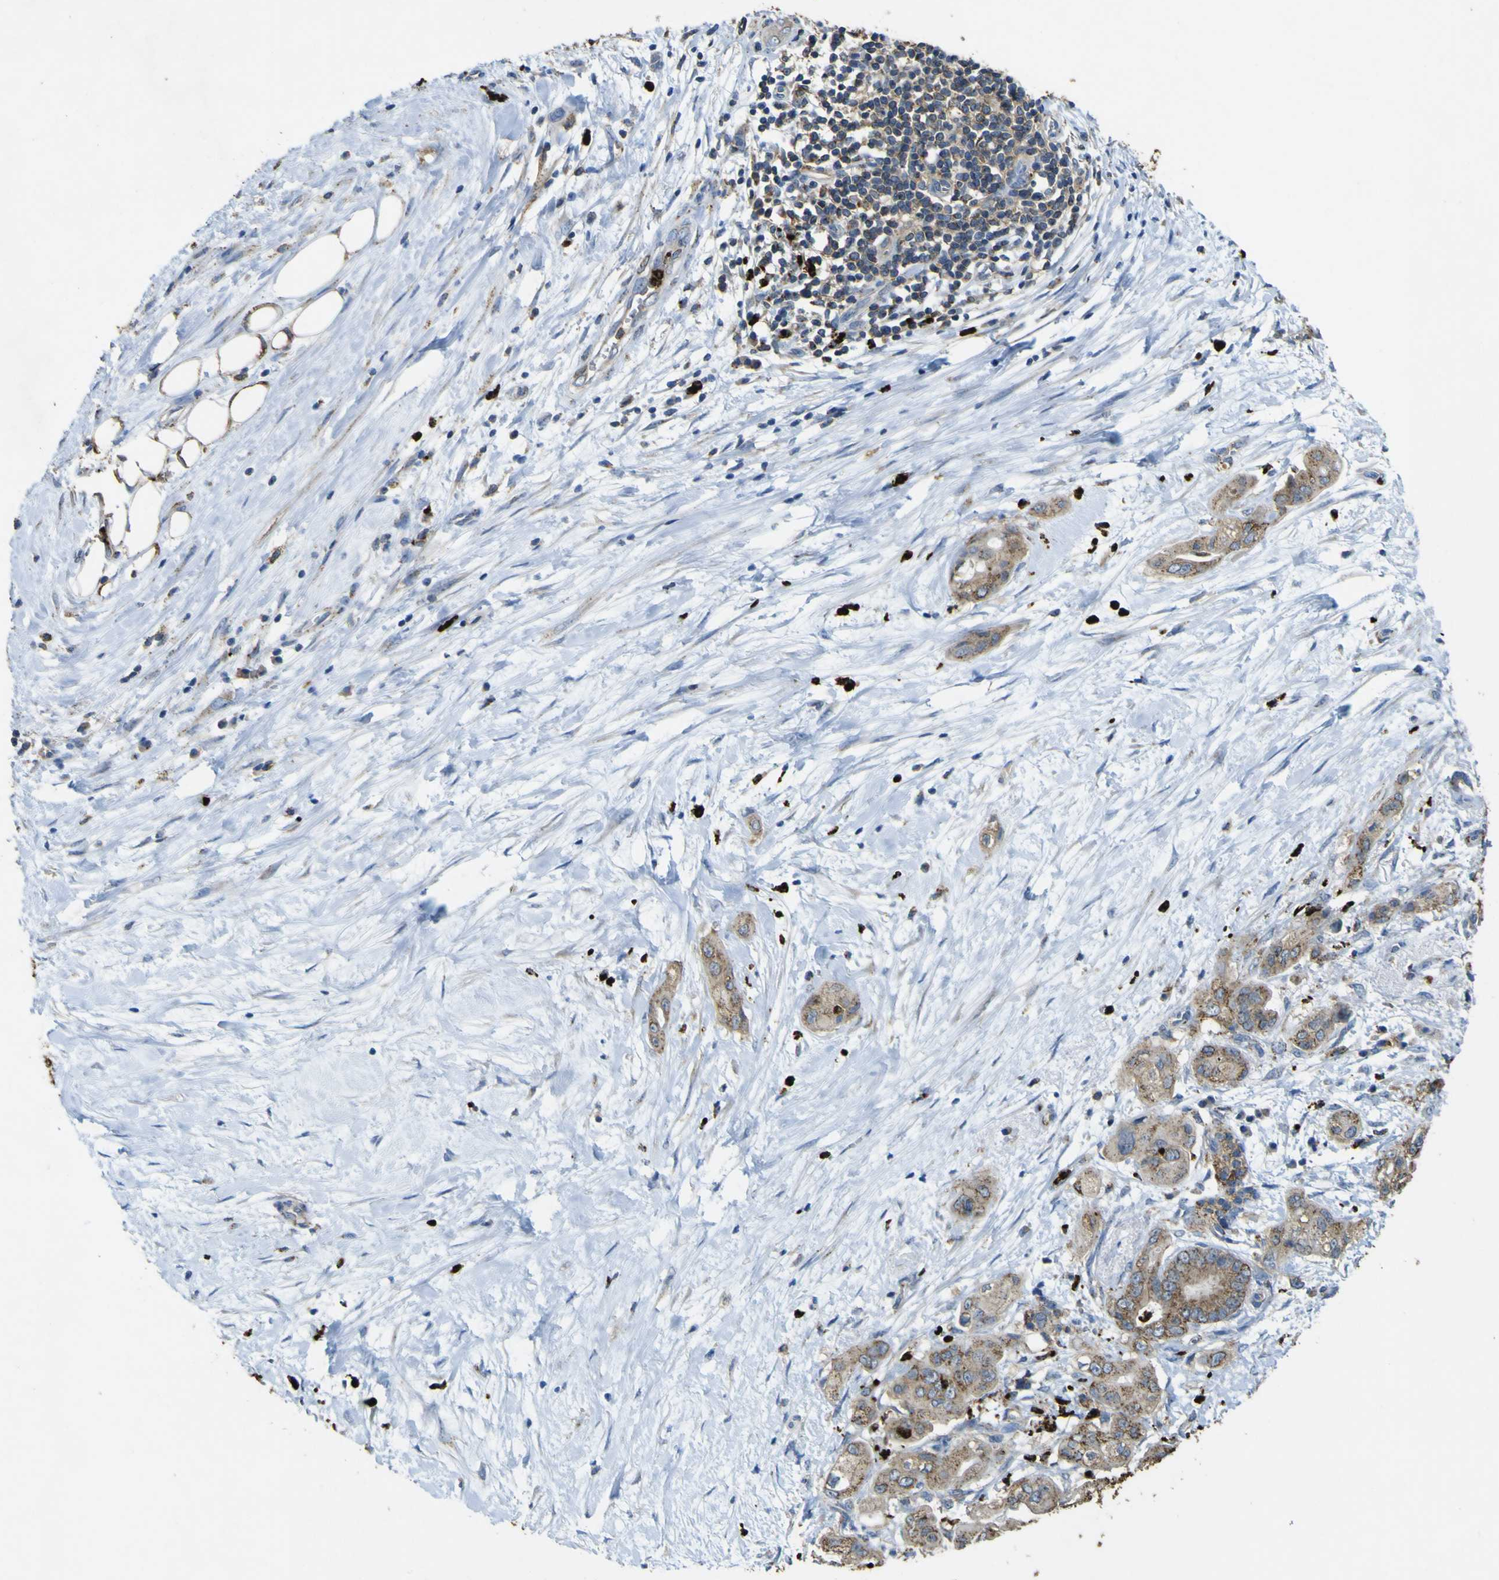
{"staining": {"intensity": "moderate", "quantity": ">75%", "location": "cytoplasmic/membranous"}, "tissue": "pancreatic cancer", "cell_type": "Tumor cells", "image_type": "cancer", "snomed": [{"axis": "morphology", "description": "Adenocarcinoma, NOS"}, {"axis": "topography", "description": "Pancreas"}], "caption": "Protein expression analysis of pancreatic cancer (adenocarcinoma) displays moderate cytoplasmic/membranous positivity in approximately >75% of tumor cells.", "gene": "ACSL3", "patient": {"sex": "female", "age": 75}}